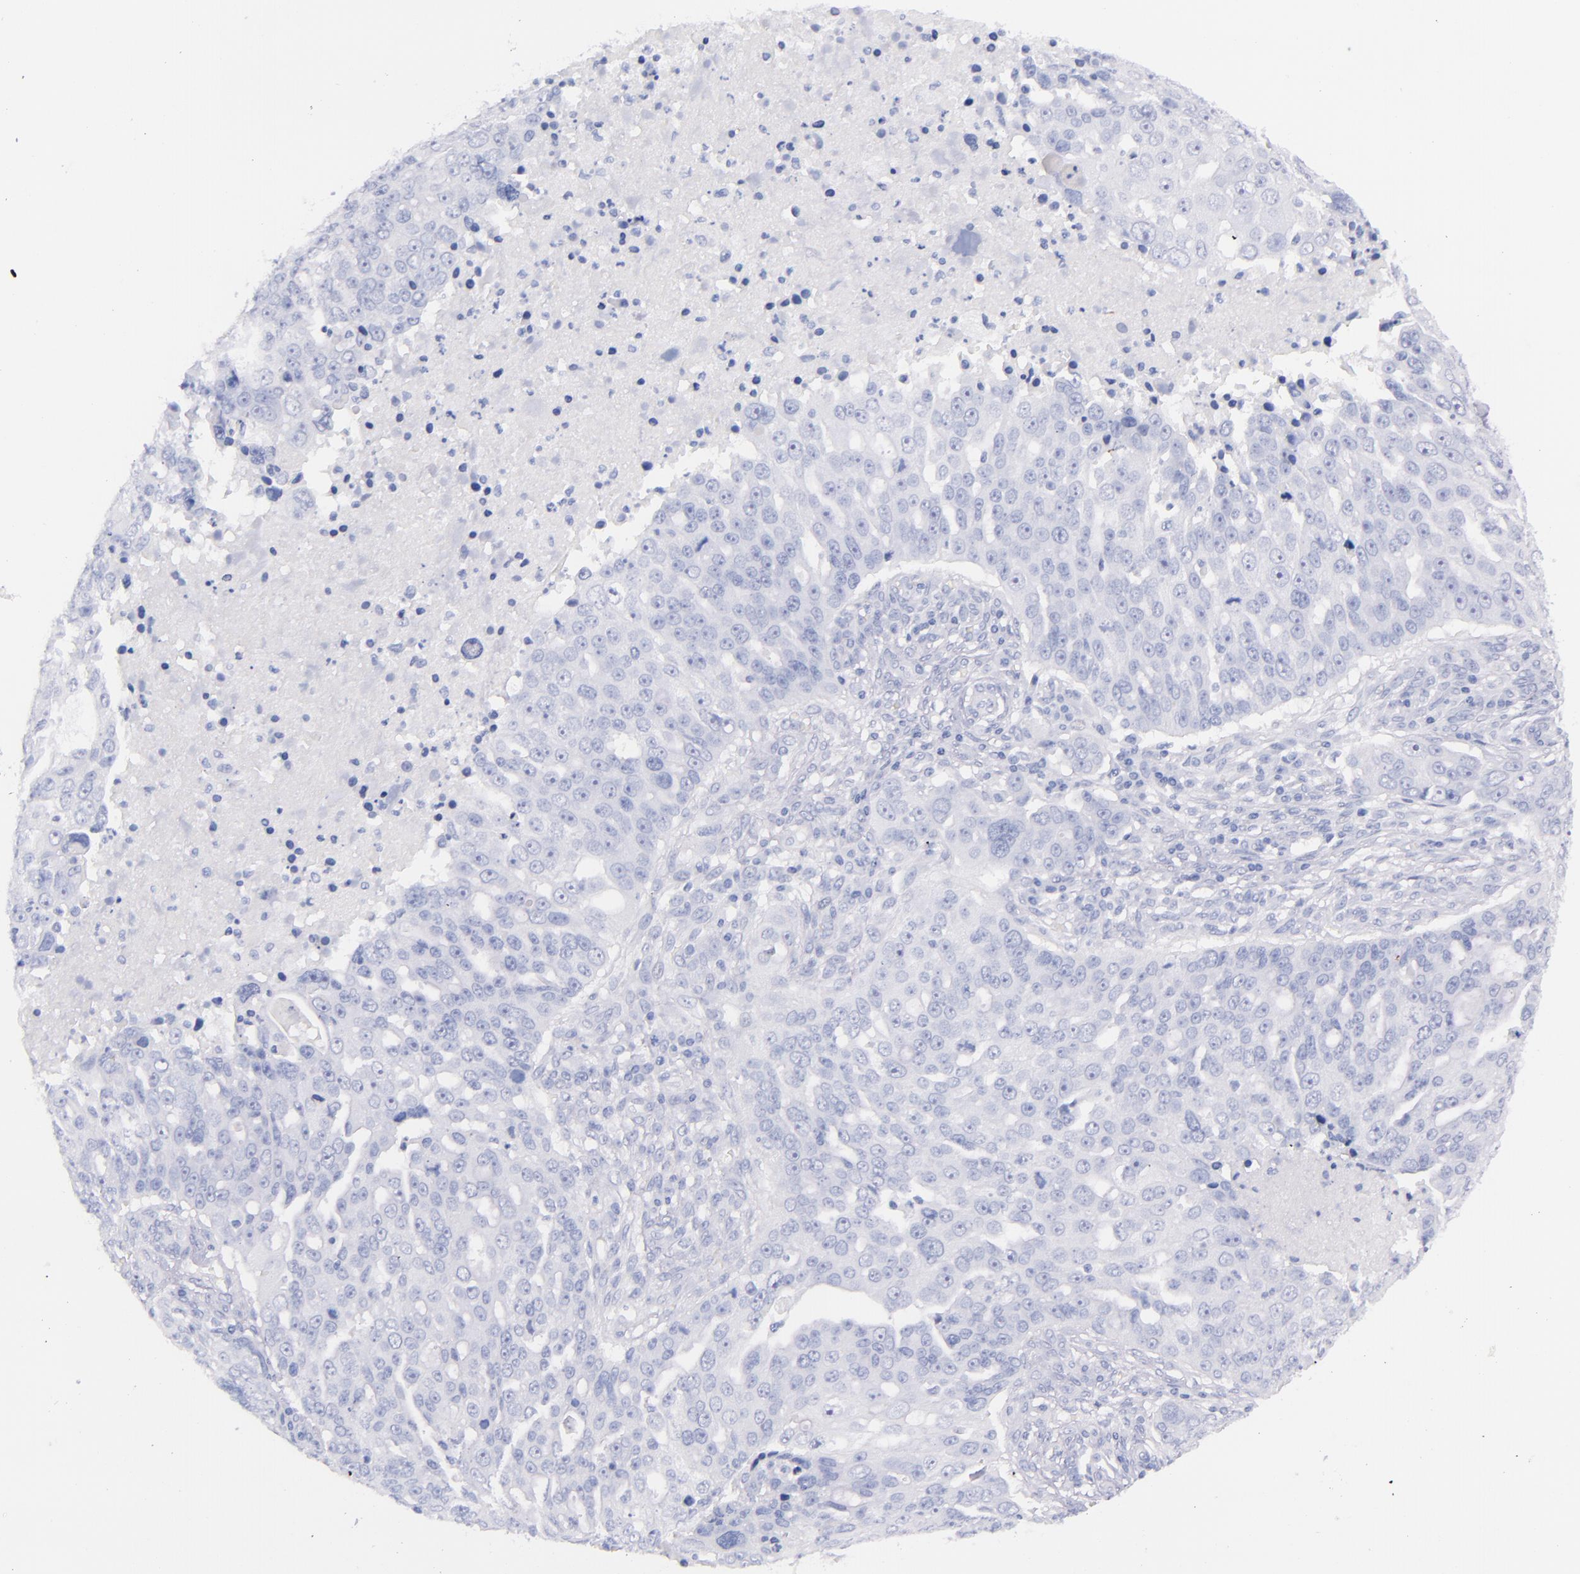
{"staining": {"intensity": "negative", "quantity": "none", "location": "none"}, "tissue": "ovarian cancer", "cell_type": "Tumor cells", "image_type": "cancer", "snomed": [{"axis": "morphology", "description": "Carcinoma, endometroid"}, {"axis": "topography", "description": "Ovary"}], "caption": "An immunohistochemistry (IHC) photomicrograph of endometroid carcinoma (ovarian) is shown. There is no staining in tumor cells of endometroid carcinoma (ovarian).", "gene": "SFTPB", "patient": {"sex": "female", "age": 75}}